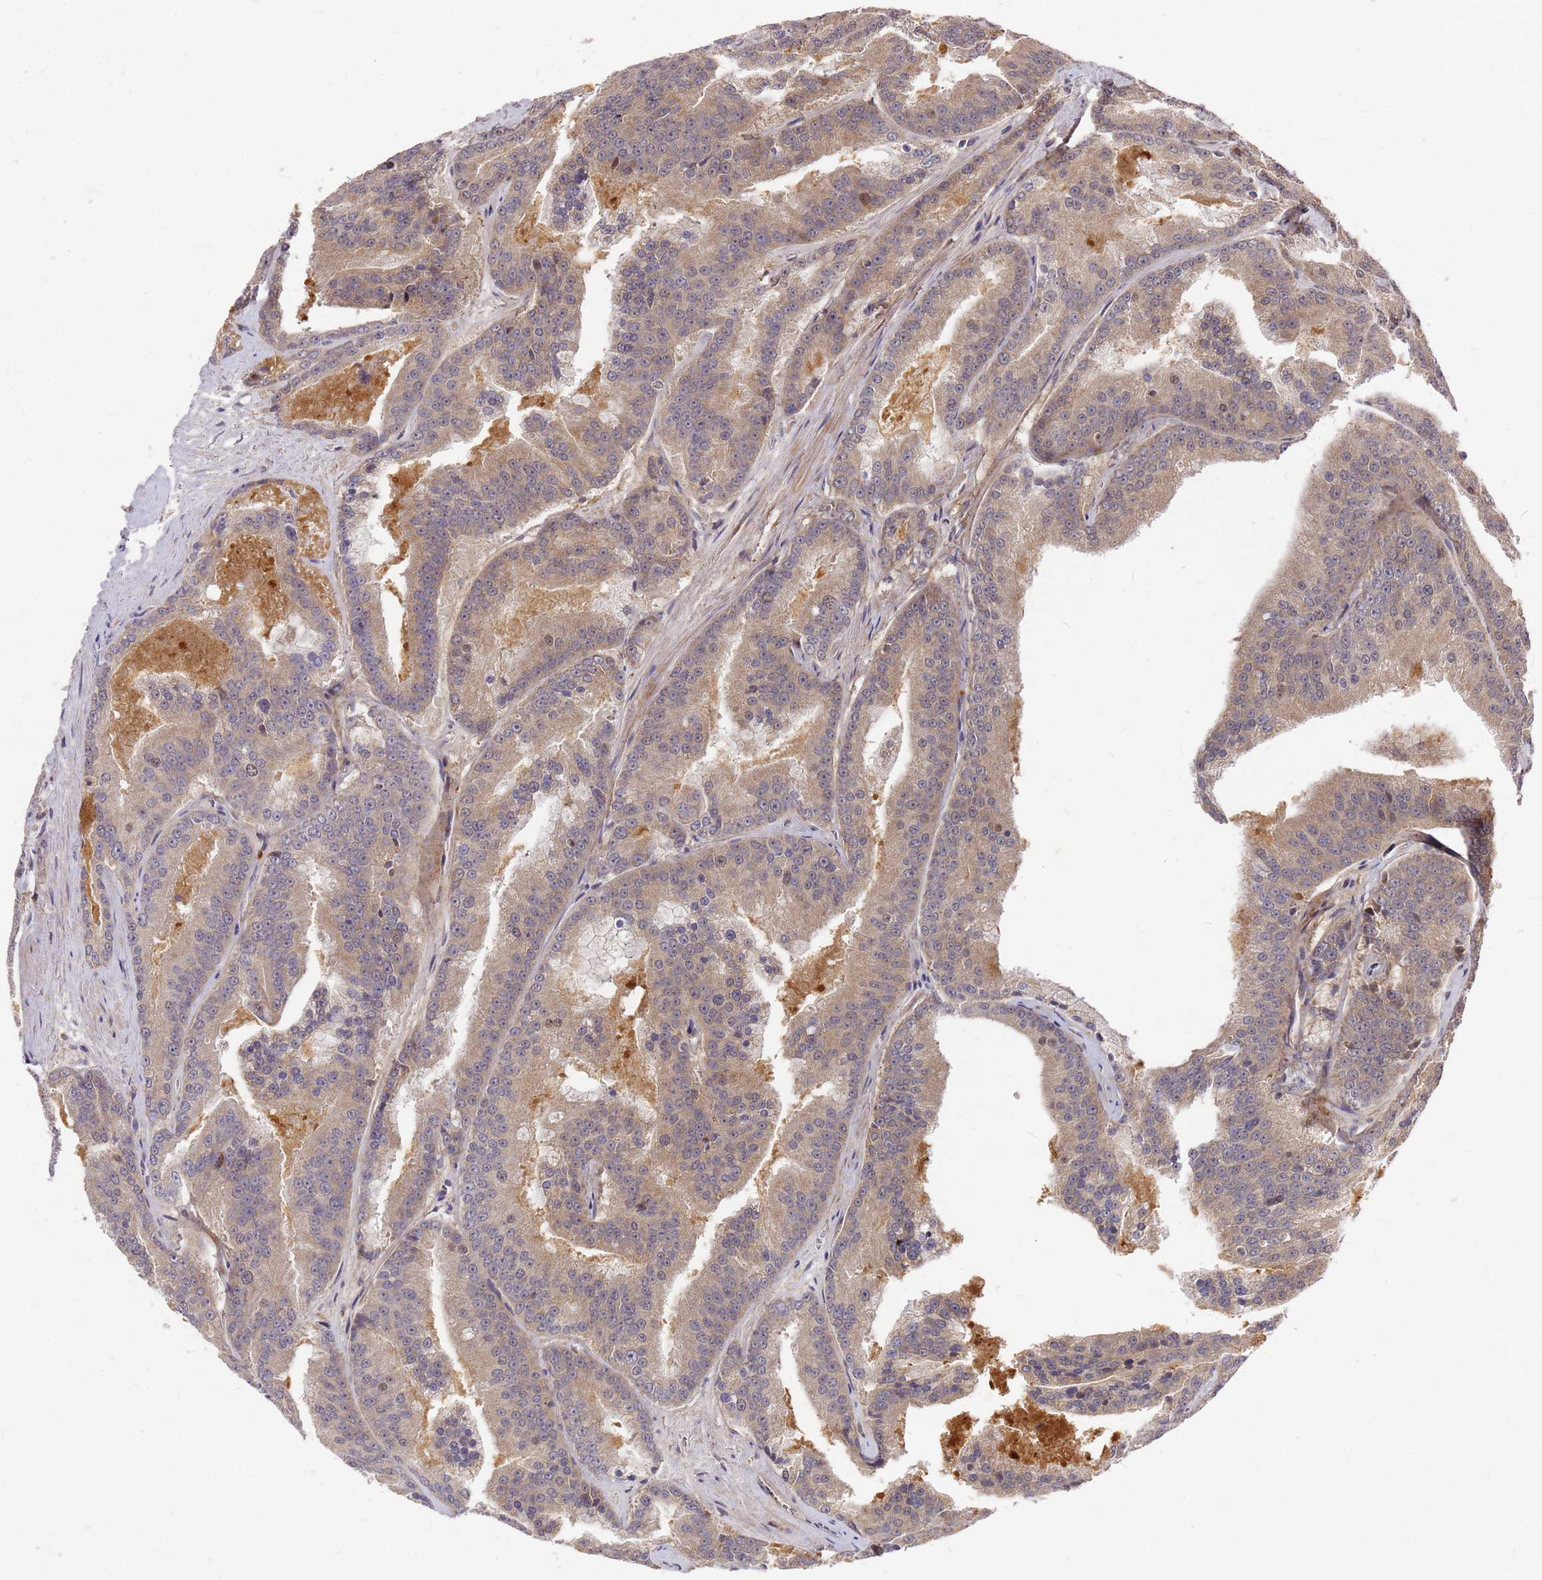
{"staining": {"intensity": "weak", "quantity": ">75%", "location": "cytoplasmic/membranous"}, "tissue": "prostate cancer", "cell_type": "Tumor cells", "image_type": "cancer", "snomed": [{"axis": "morphology", "description": "Adenocarcinoma, High grade"}, {"axis": "topography", "description": "Prostate"}], "caption": "This is an image of immunohistochemistry (IHC) staining of adenocarcinoma (high-grade) (prostate), which shows weak expression in the cytoplasmic/membranous of tumor cells.", "gene": "ZNF717", "patient": {"sex": "male", "age": 61}}